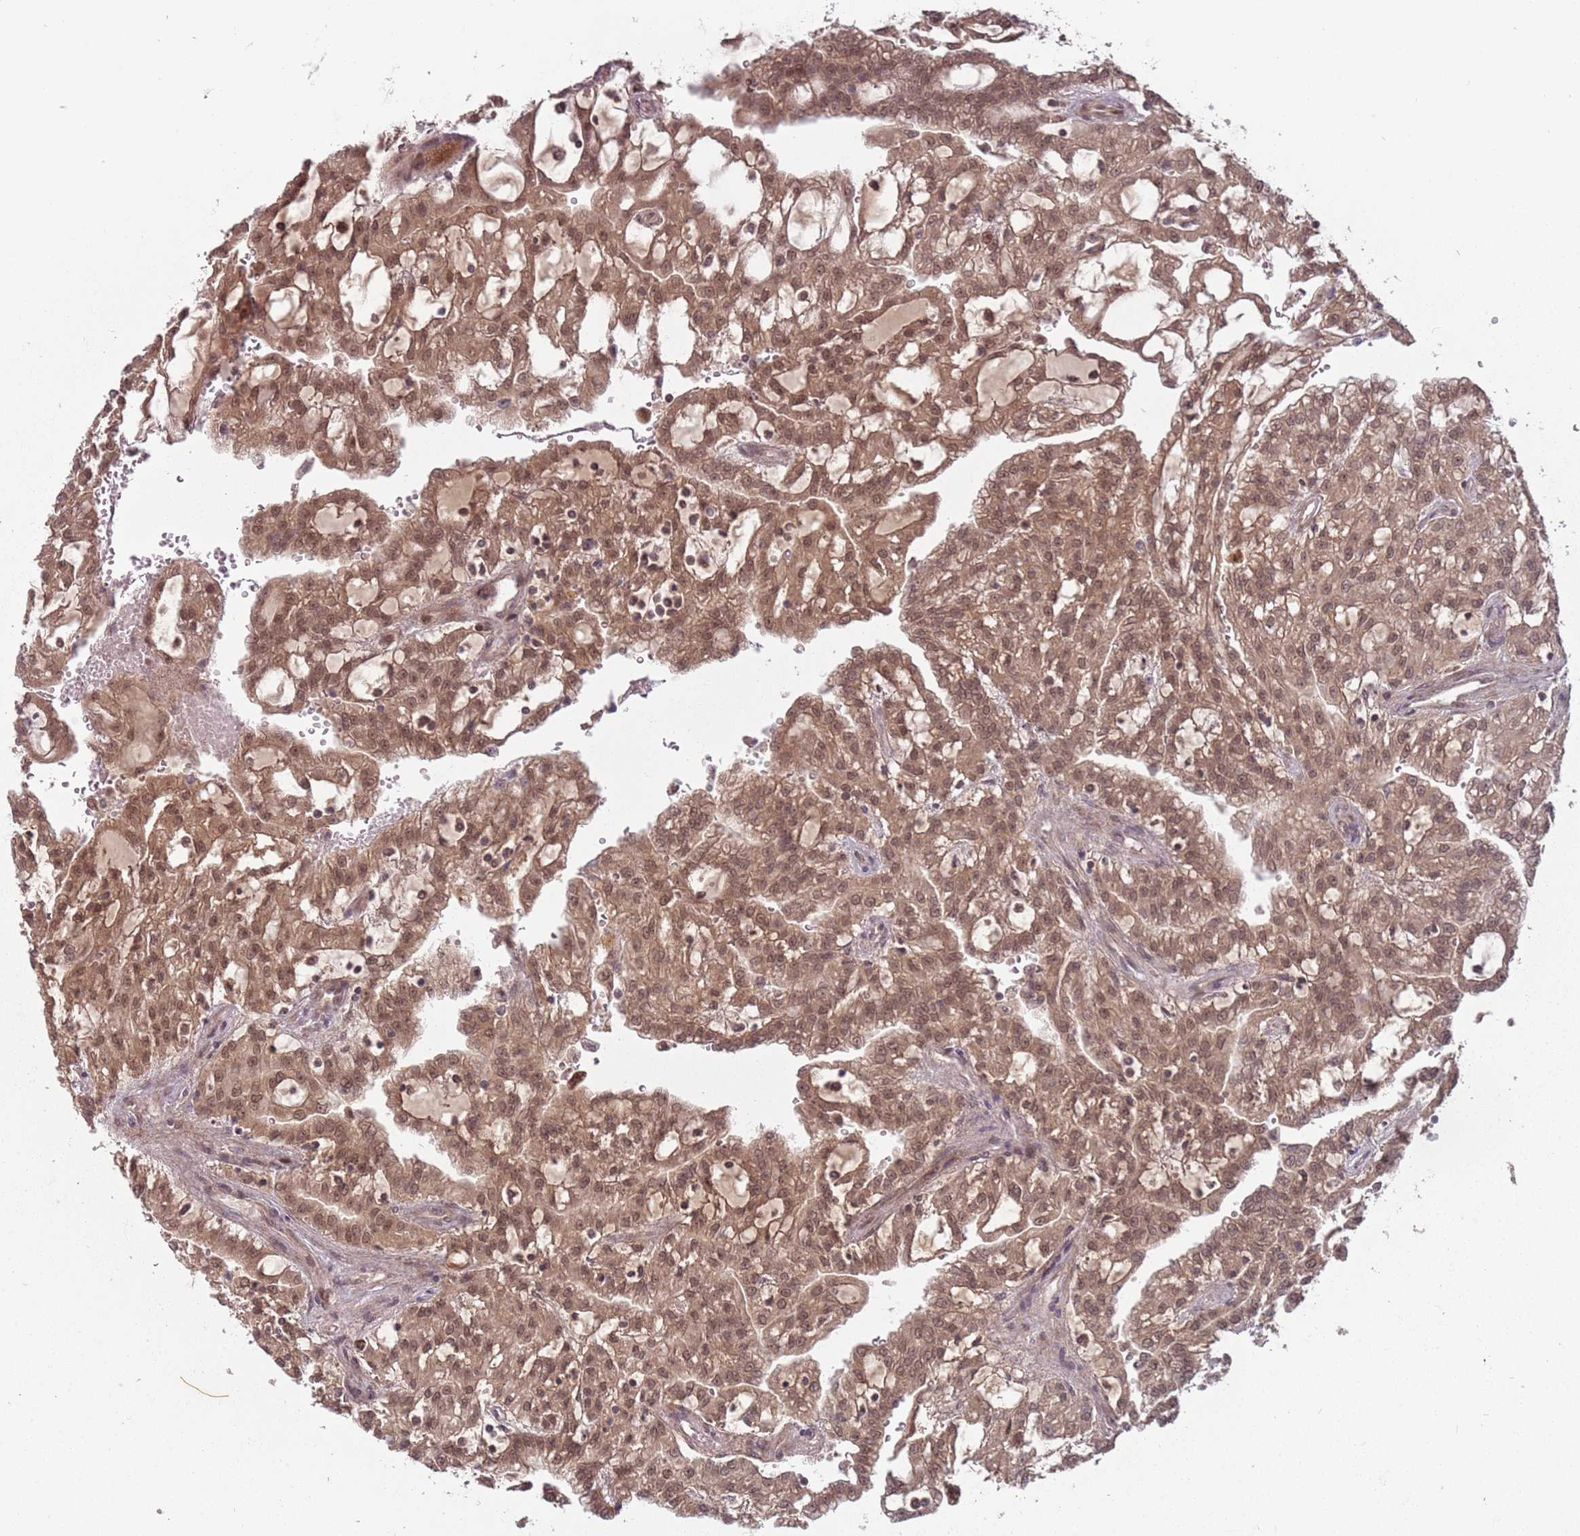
{"staining": {"intensity": "moderate", "quantity": ">75%", "location": "cytoplasmic/membranous,nuclear"}, "tissue": "renal cancer", "cell_type": "Tumor cells", "image_type": "cancer", "snomed": [{"axis": "morphology", "description": "Adenocarcinoma, NOS"}, {"axis": "topography", "description": "Kidney"}], "caption": "Immunohistochemical staining of renal adenocarcinoma demonstrates moderate cytoplasmic/membranous and nuclear protein expression in approximately >75% of tumor cells.", "gene": "ADAMTS3", "patient": {"sex": "male", "age": 63}}